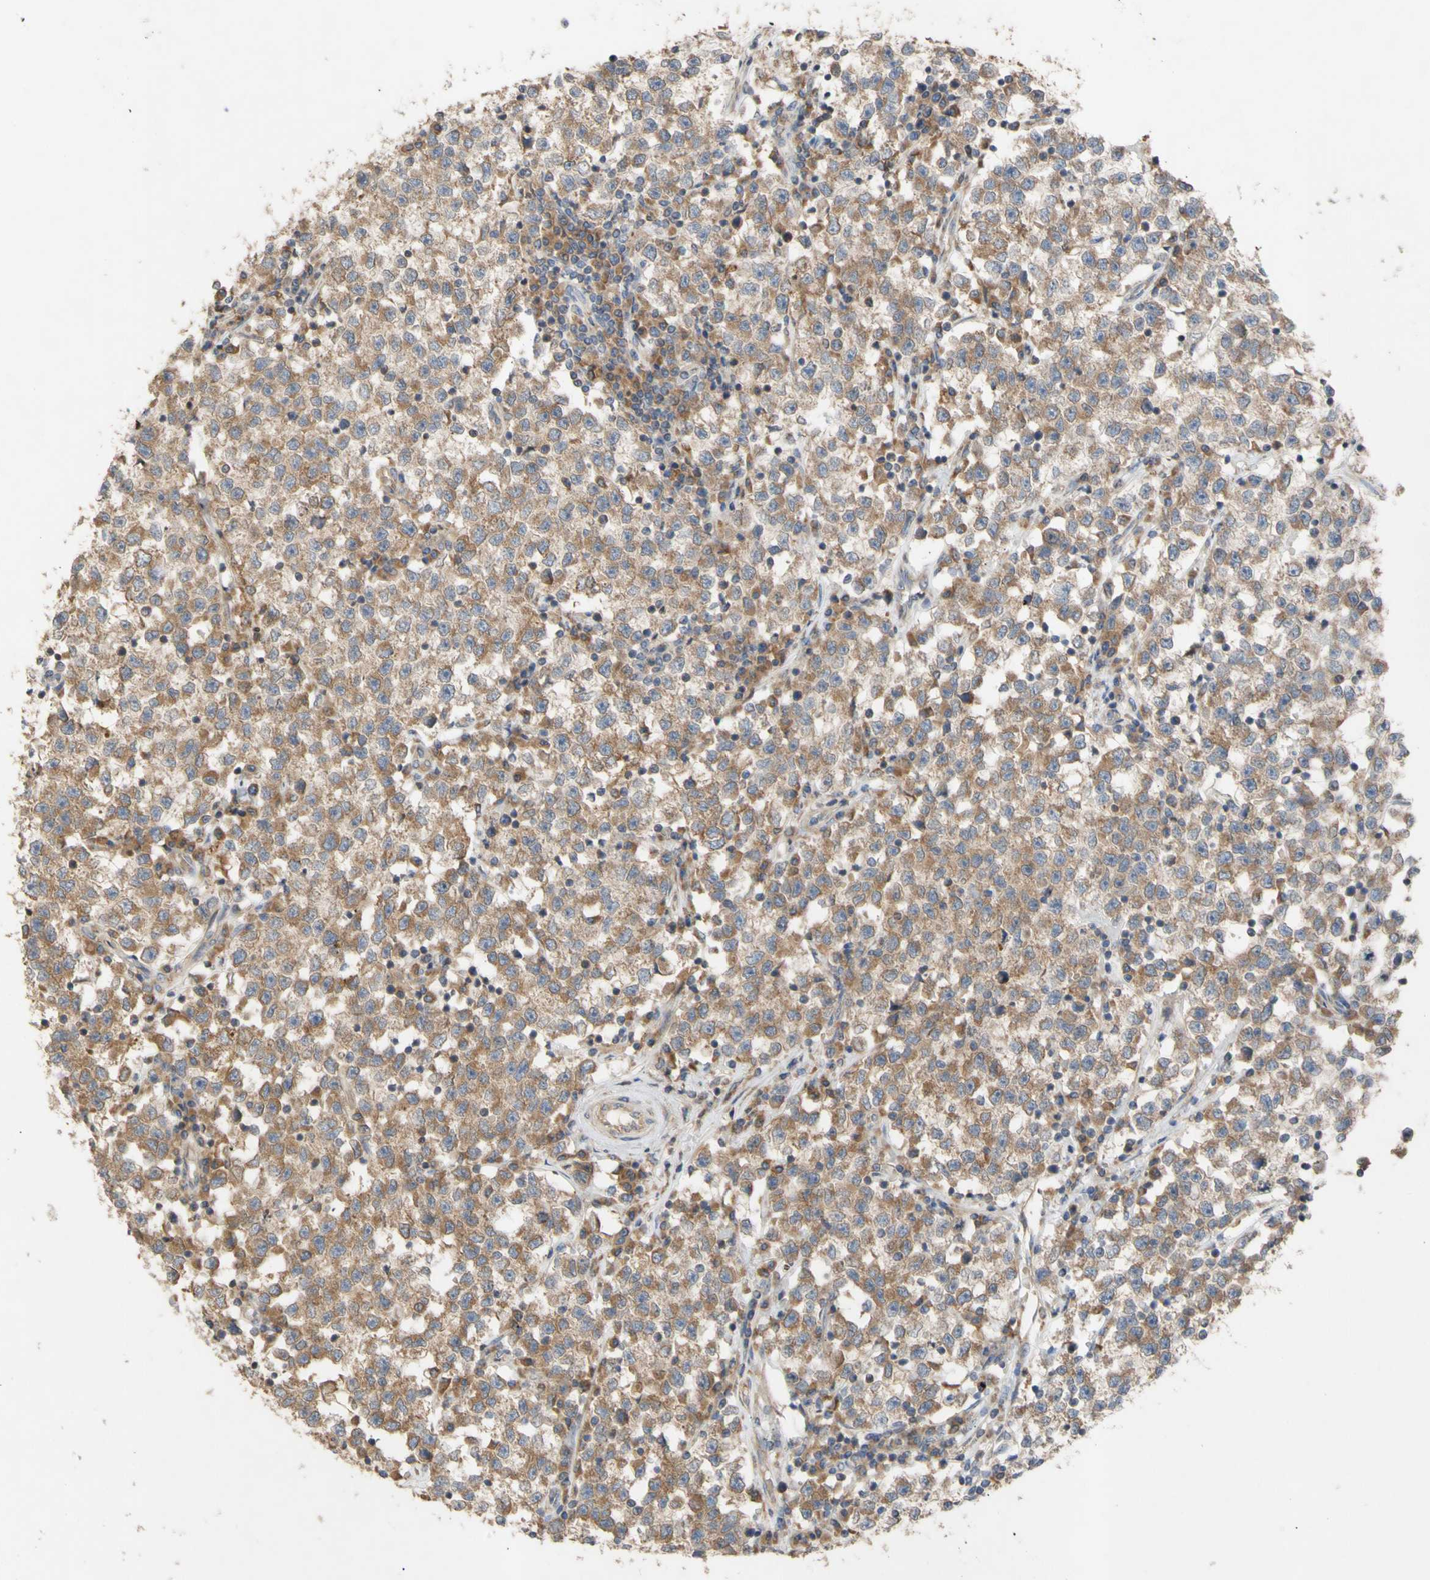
{"staining": {"intensity": "moderate", "quantity": ">75%", "location": "cytoplasmic/membranous"}, "tissue": "testis cancer", "cell_type": "Tumor cells", "image_type": "cancer", "snomed": [{"axis": "morphology", "description": "Seminoma, NOS"}, {"axis": "topography", "description": "Testis"}], "caption": "Testis seminoma stained with a brown dye exhibits moderate cytoplasmic/membranous positive positivity in approximately >75% of tumor cells.", "gene": "EIF2S3", "patient": {"sex": "male", "age": 22}}